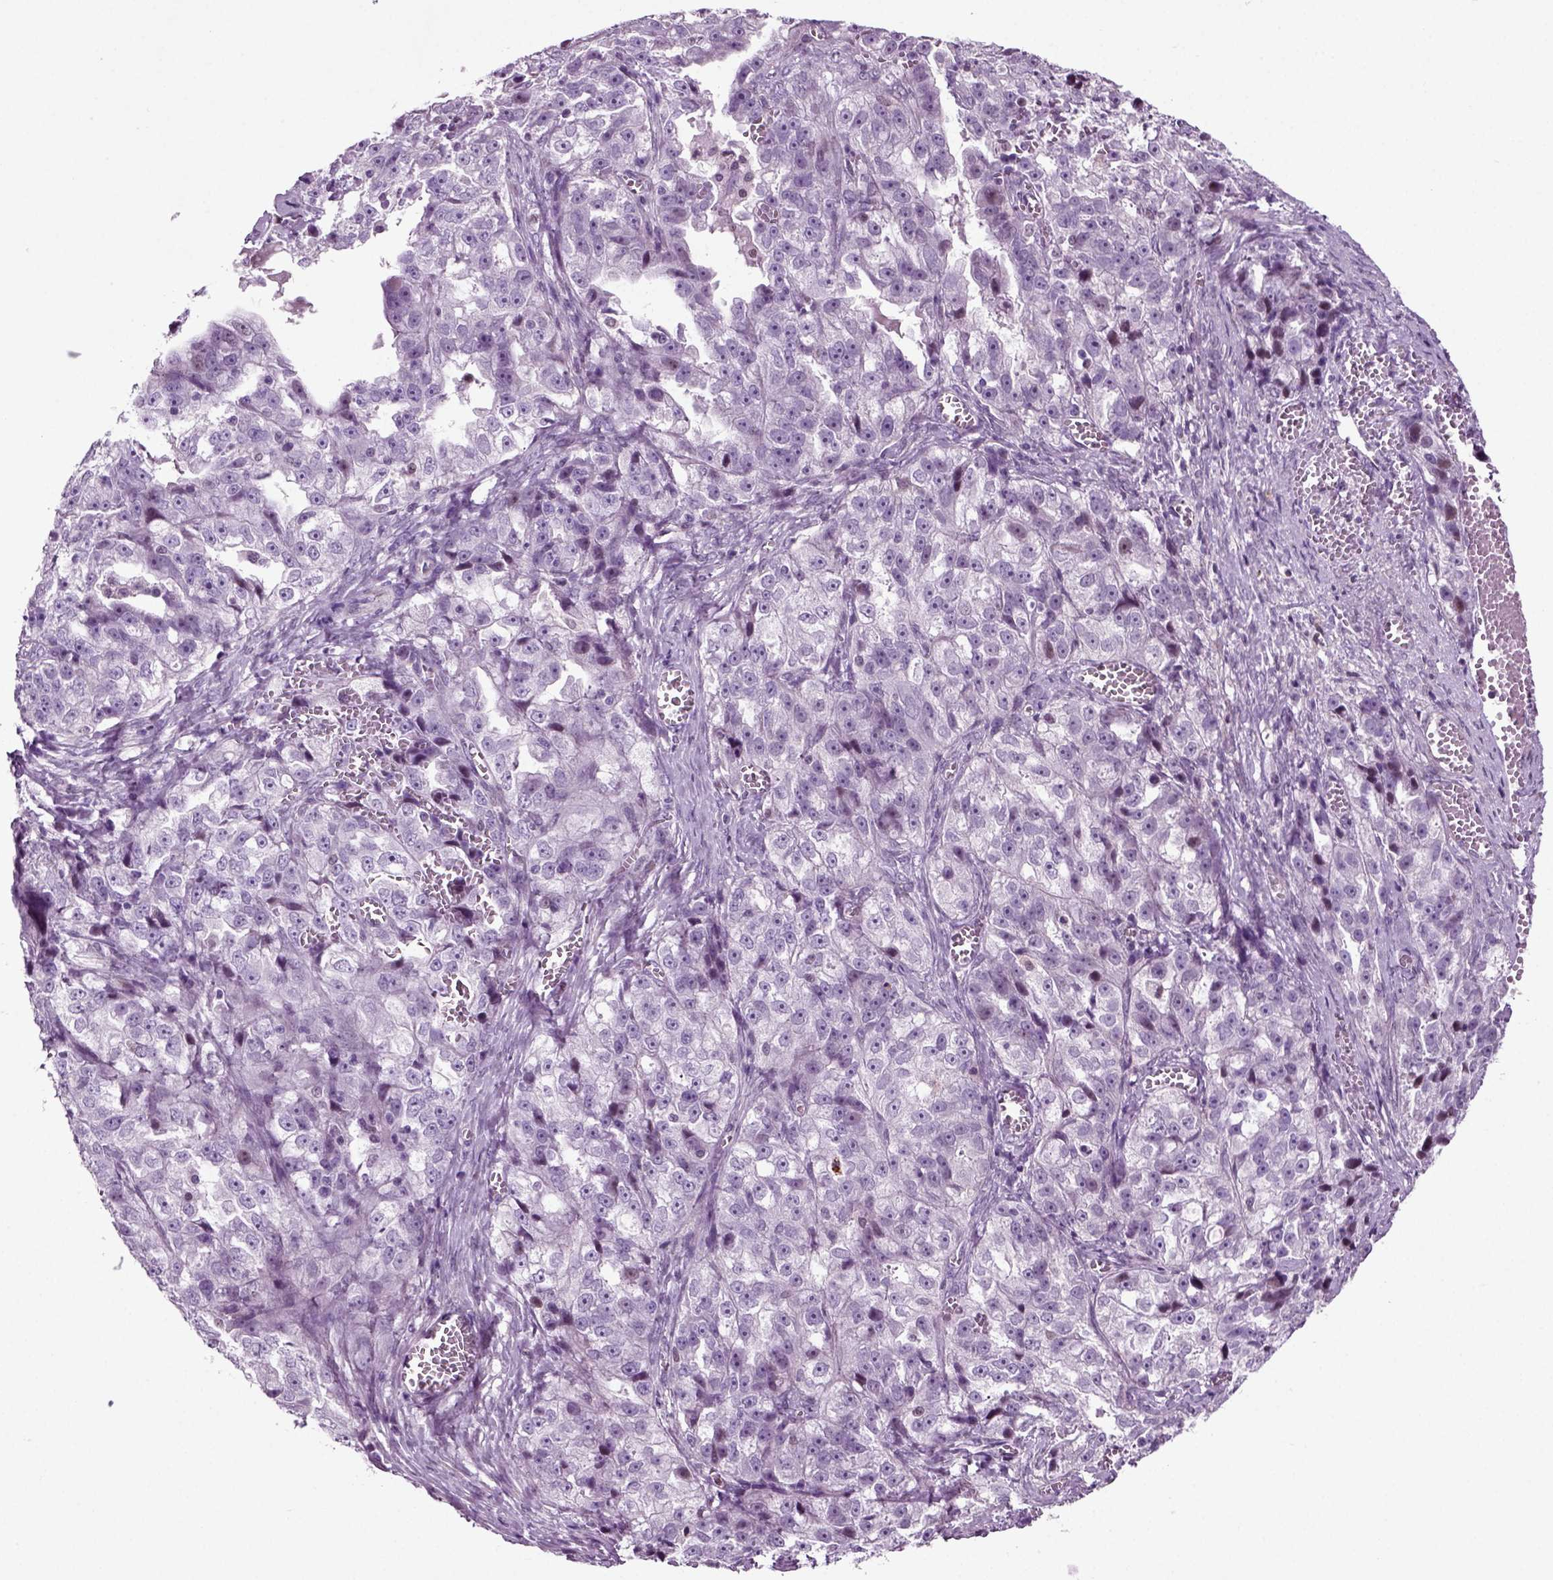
{"staining": {"intensity": "negative", "quantity": "none", "location": "none"}, "tissue": "ovarian cancer", "cell_type": "Tumor cells", "image_type": "cancer", "snomed": [{"axis": "morphology", "description": "Cystadenocarcinoma, serous, NOS"}, {"axis": "topography", "description": "Ovary"}], "caption": "A micrograph of human ovarian serous cystadenocarcinoma is negative for staining in tumor cells. Brightfield microscopy of IHC stained with DAB (3,3'-diaminobenzidine) (brown) and hematoxylin (blue), captured at high magnification.", "gene": "ARID3A", "patient": {"sex": "female", "age": 51}}